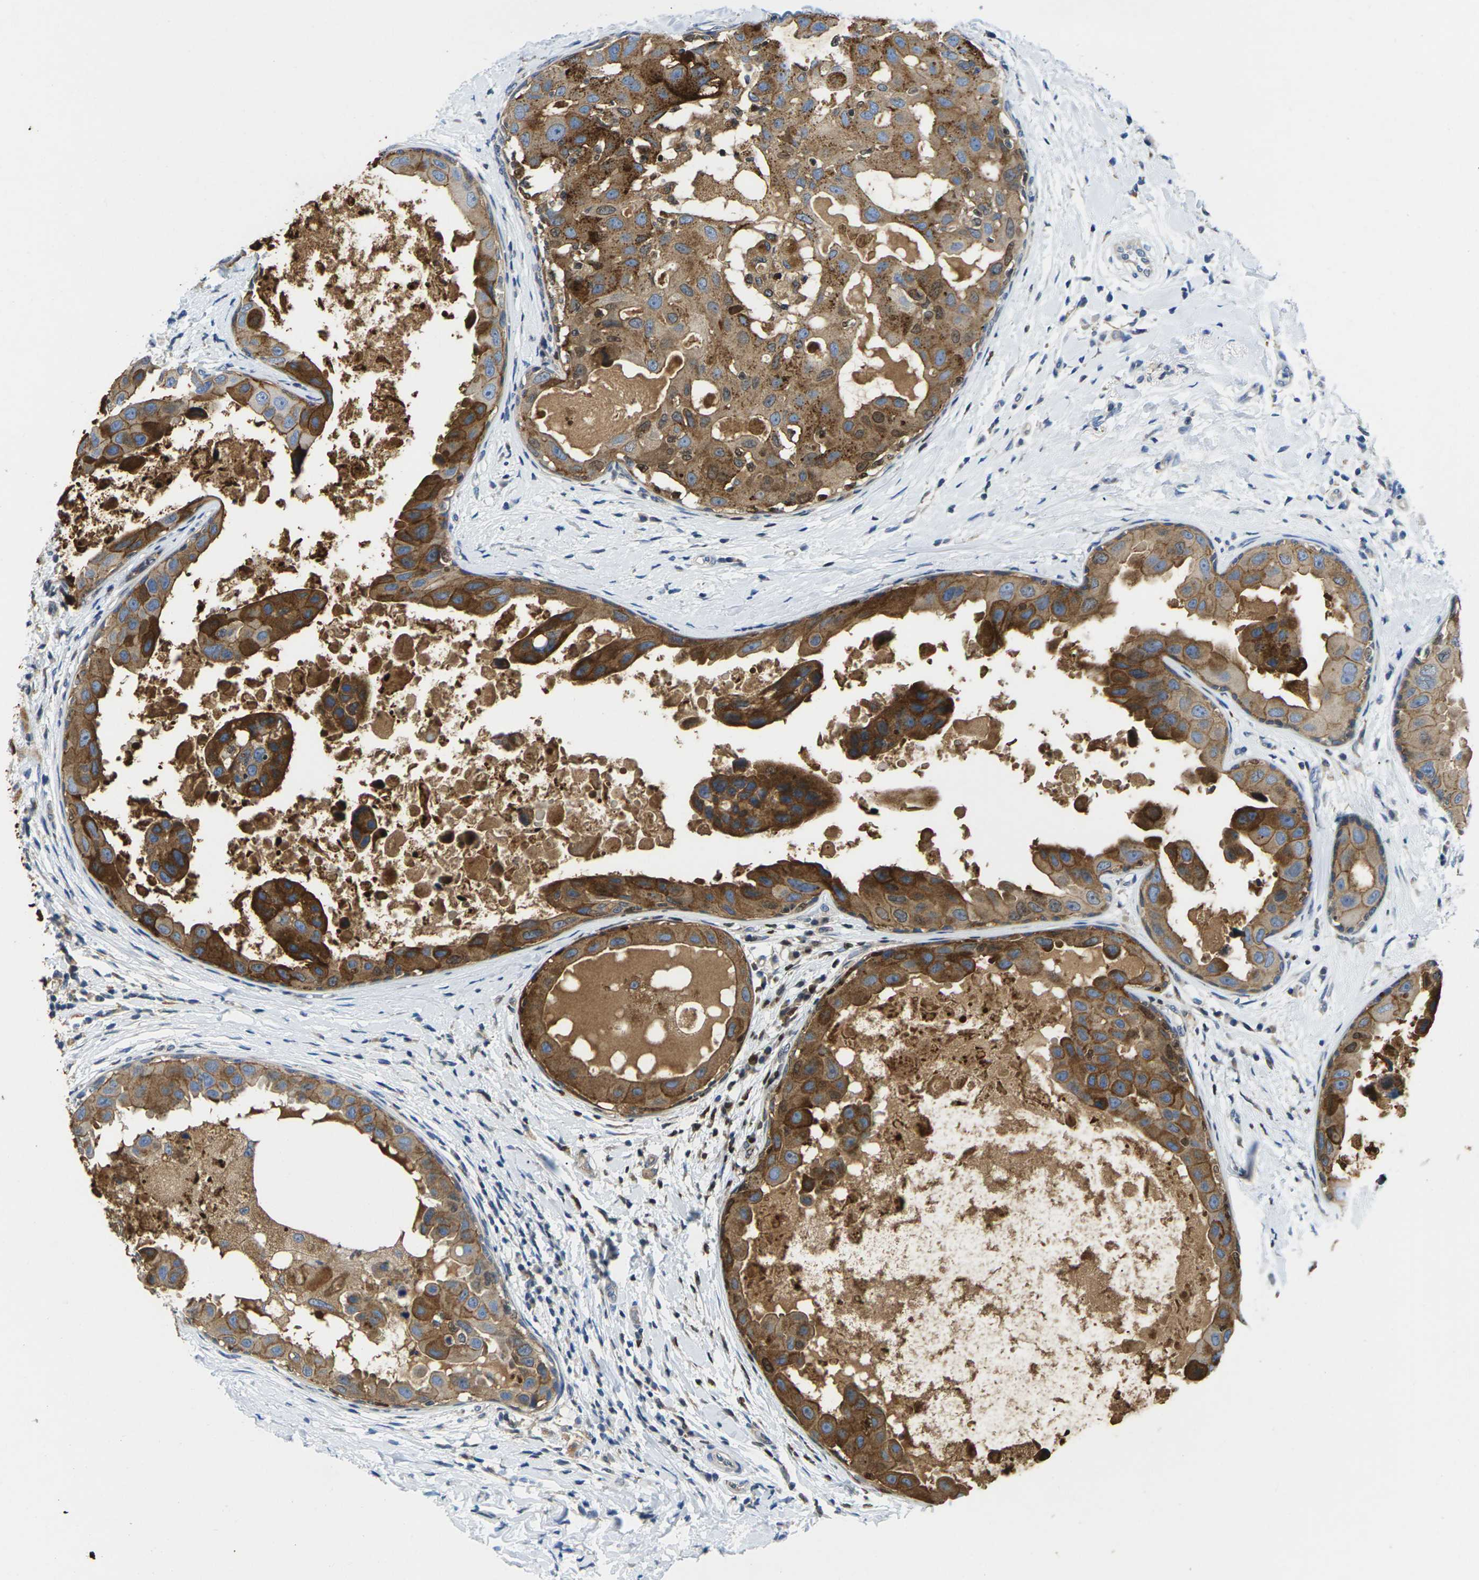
{"staining": {"intensity": "strong", "quantity": "25%-75%", "location": "cytoplasmic/membranous"}, "tissue": "breast cancer", "cell_type": "Tumor cells", "image_type": "cancer", "snomed": [{"axis": "morphology", "description": "Duct carcinoma"}, {"axis": "topography", "description": "Breast"}], "caption": "DAB immunohistochemical staining of breast cancer (invasive ductal carcinoma) shows strong cytoplasmic/membranous protein expression in about 25%-75% of tumor cells.", "gene": "SCNN1A", "patient": {"sex": "female", "age": 27}}